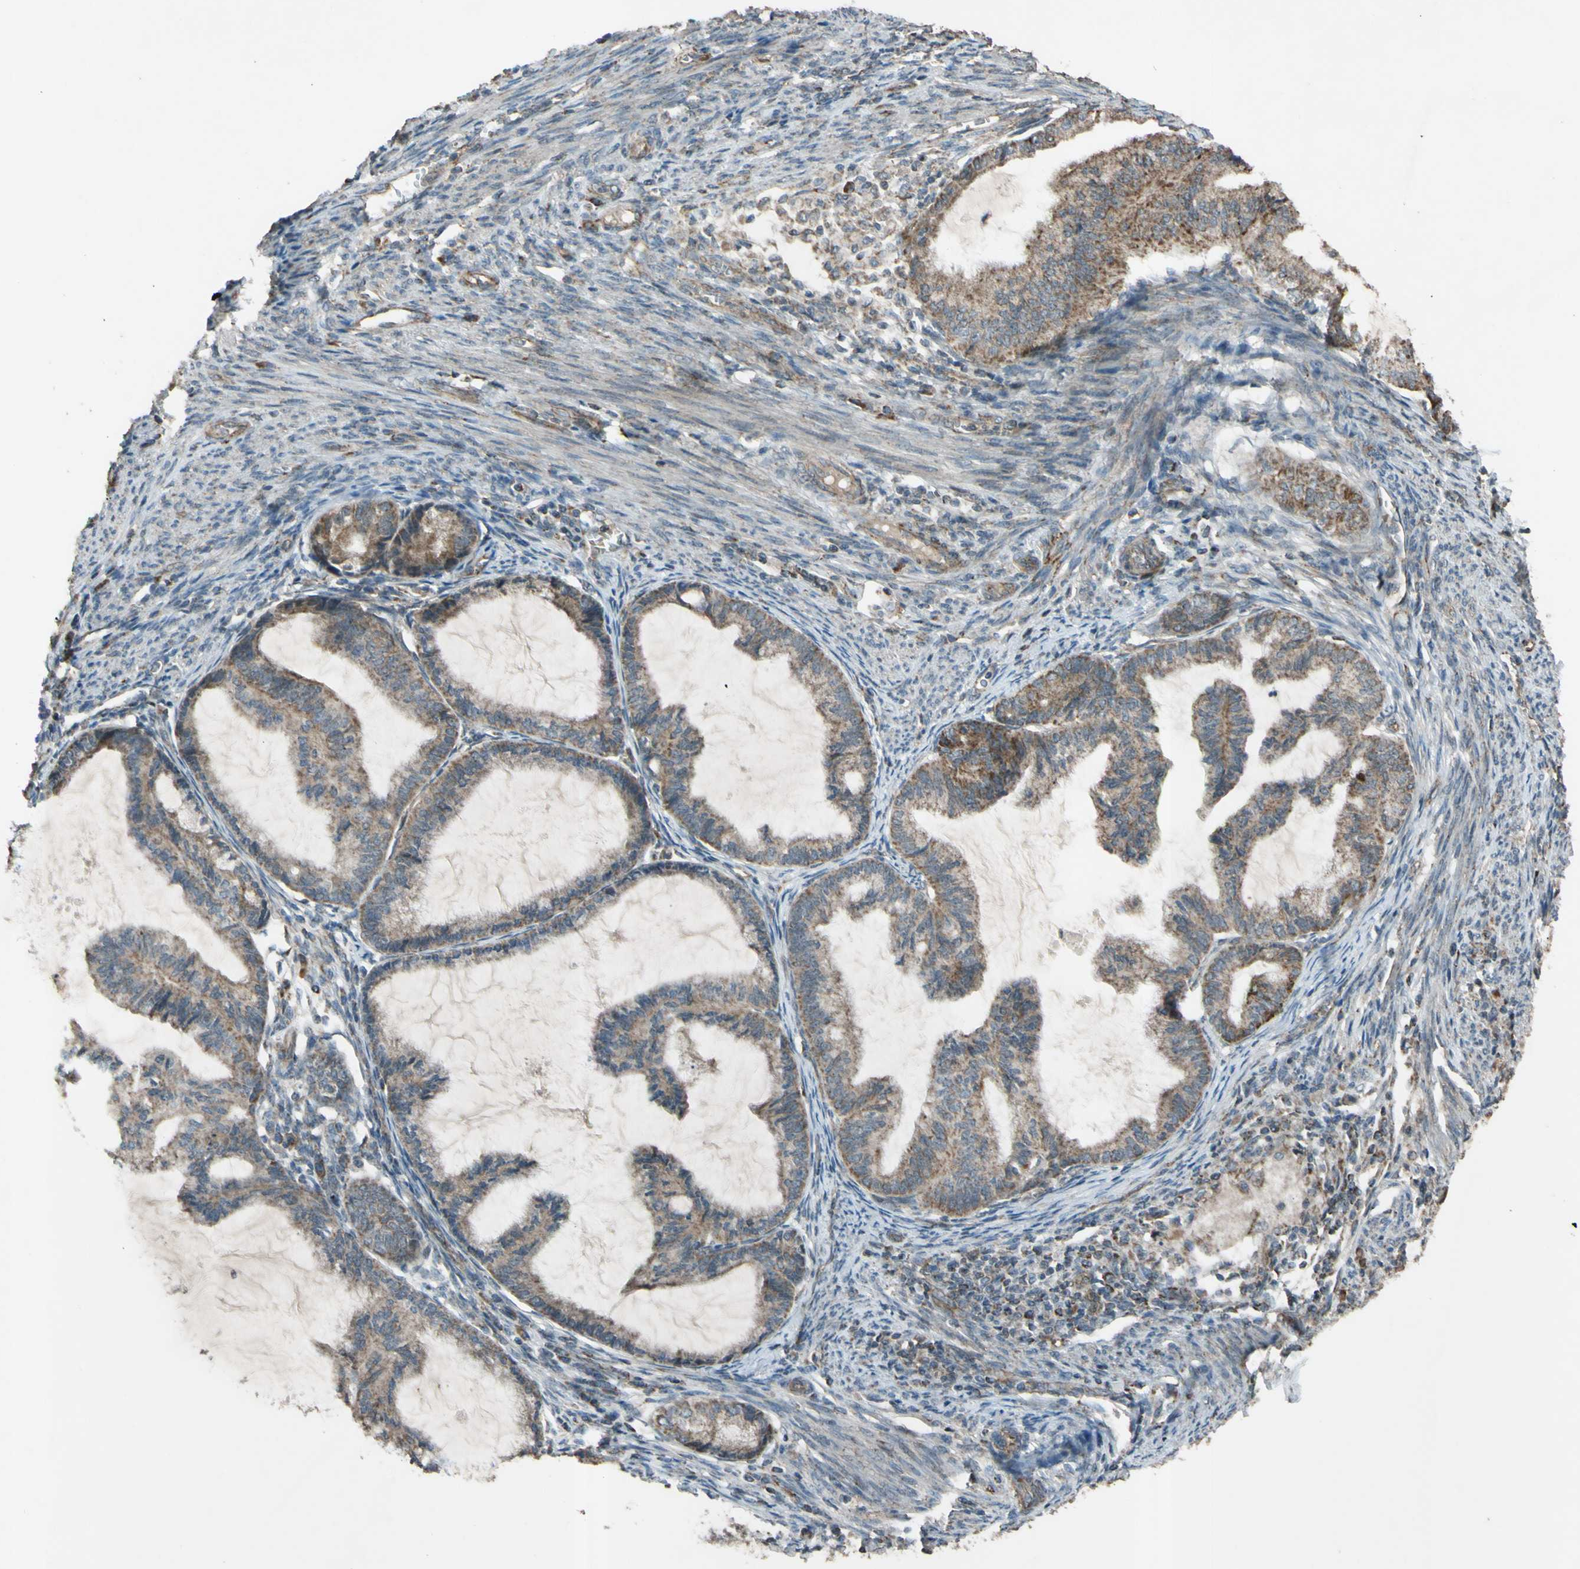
{"staining": {"intensity": "moderate", "quantity": ">75%", "location": "cytoplasmic/membranous"}, "tissue": "cervical cancer", "cell_type": "Tumor cells", "image_type": "cancer", "snomed": [{"axis": "morphology", "description": "Normal tissue, NOS"}, {"axis": "morphology", "description": "Adenocarcinoma, NOS"}, {"axis": "topography", "description": "Cervix"}, {"axis": "topography", "description": "Endometrium"}], "caption": "A histopathology image of human adenocarcinoma (cervical) stained for a protein reveals moderate cytoplasmic/membranous brown staining in tumor cells.", "gene": "ACOT8", "patient": {"sex": "female", "age": 86}}